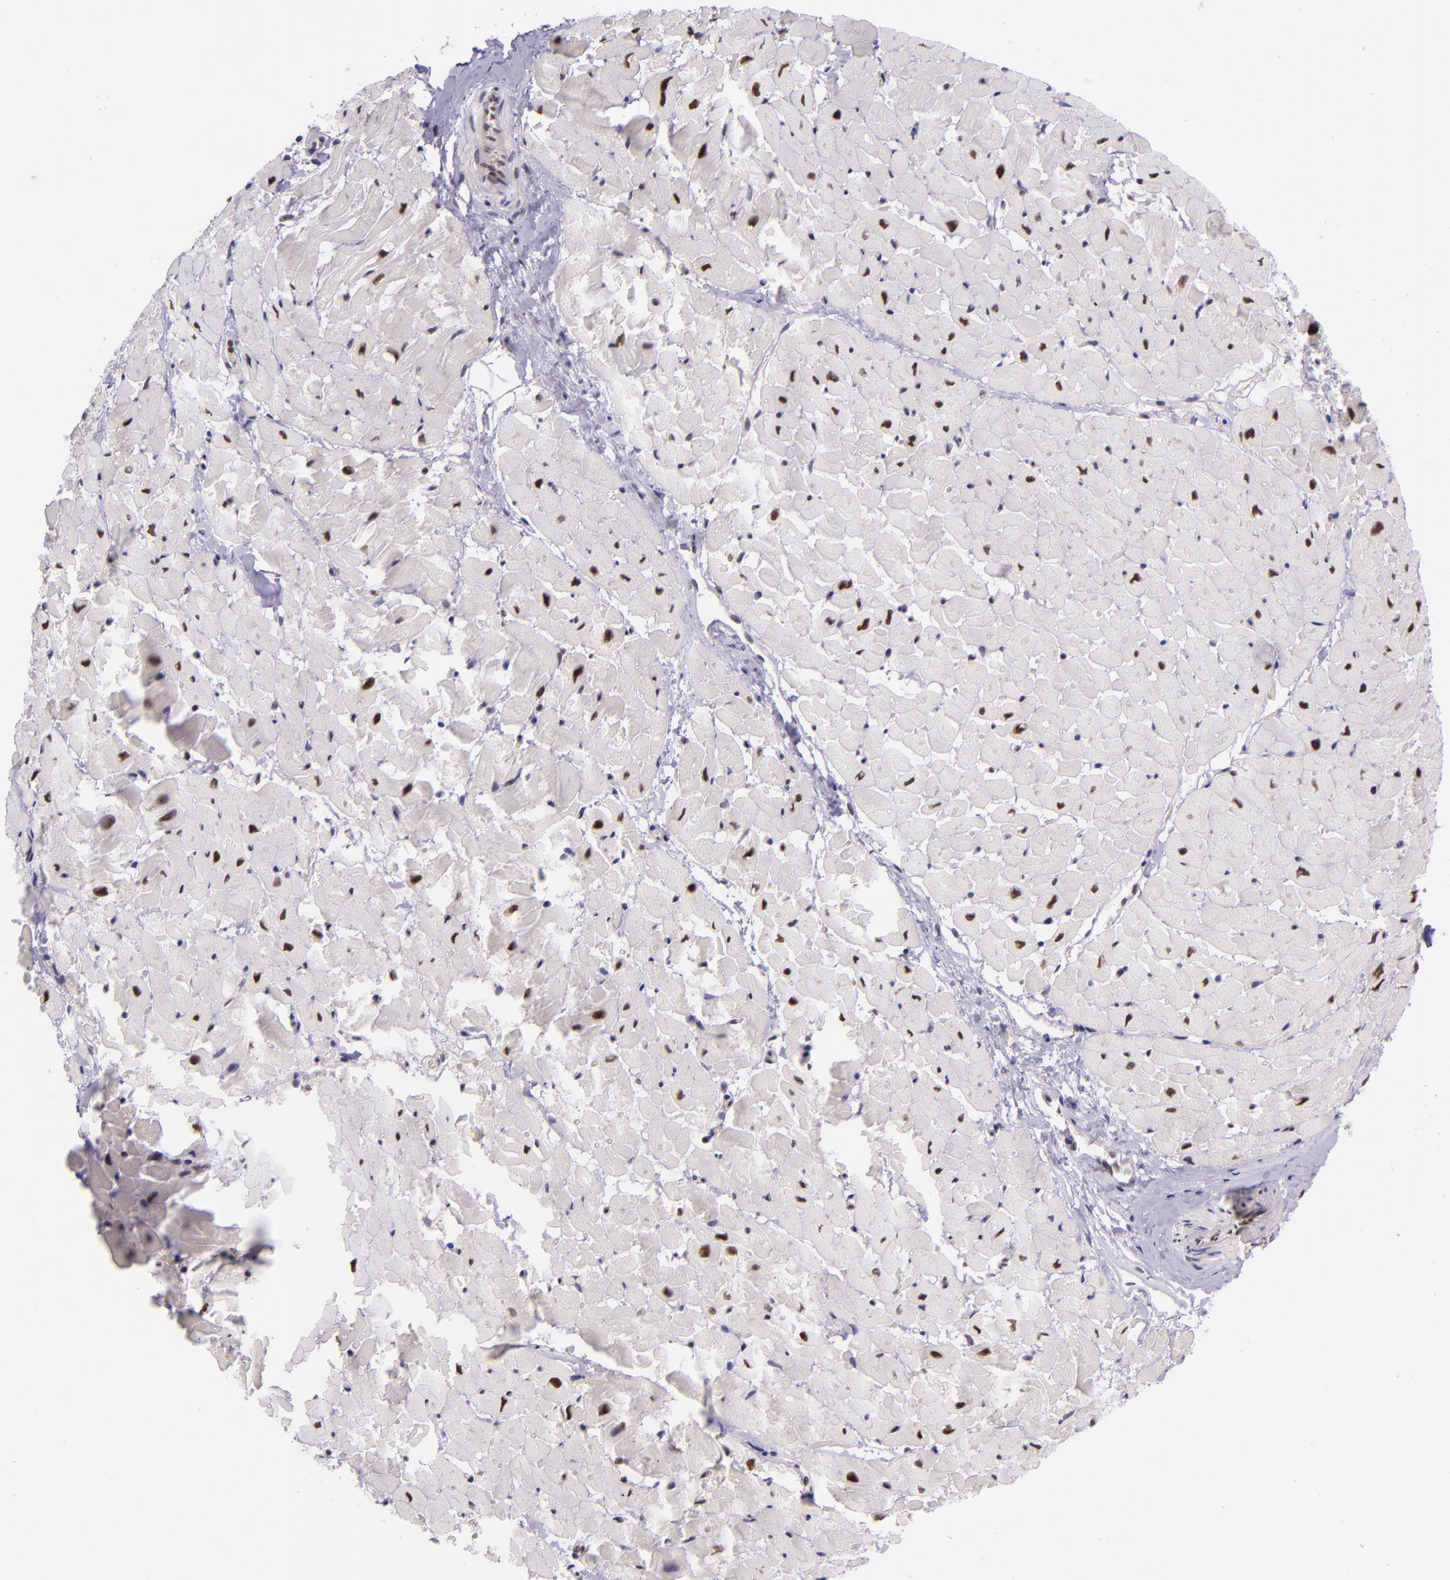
{"staining": {"intensity": "moderate", "quantity": "25%-75%", "location": "nuclear"}, "tissue": "heart muscle", "cell_type": "Cardiomyocytes", "image_type": "normal", "snomed": [{"axis": "morphology", "description": "Normal tissue, NOS"}, {"axis": "topography", "description": "Heart"}], "caption": "Immunohistochemical staining of unremarkable human heart muscle demonstrates moderate nuclear protein staining in about 25%-75% of cardiomyocytes. (Stains: DAB (3,3'-diaminobenzidine) in brown, nuclei in blue, Microscopy: brightfield microscopy at high magnification).", "gene": "GPKOW", "patient": {"sex": "male", "age": 45}}